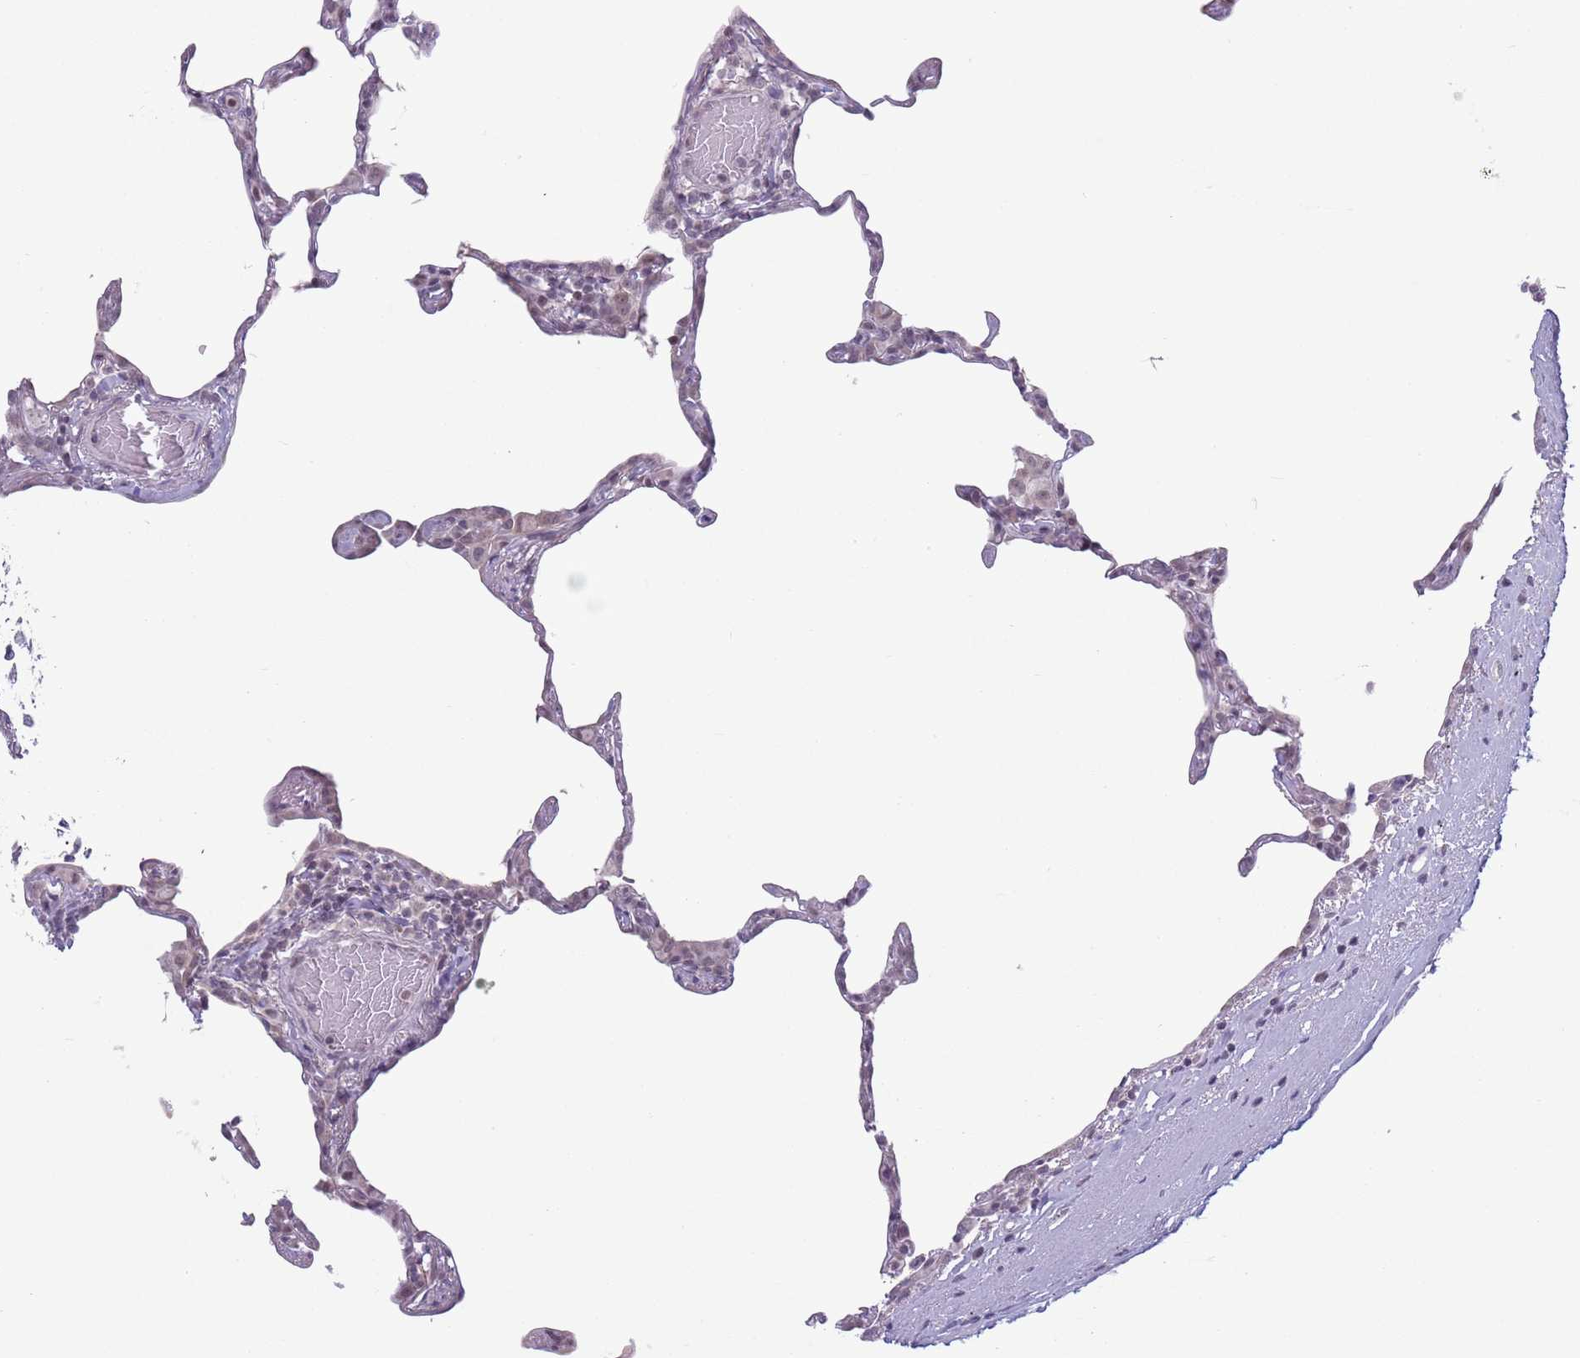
{"staining": {"intensity": "weak", "quantity": "<25%", "location": "nuclear"}, "tissue": "lung", "cell_type": "Alveolar cells", "image_type": "normal", "snomed": [{"axis": "morphology", "description": "Normal tissue, NOS"}, {"axis": "topography", "description": "Lung"}], "caption": "A high-resolution photomicrograph shows IHC staining of unremarkable lung, which shows no significant expression in alveolar cells. The staining is performed using DAB (3,3'-diaminobenzidine) brown chromogen with nuclei counter-stained in using hematoxylin.", "gene": "MRPL34", "patient": {"sex": "female", "age": 57}}